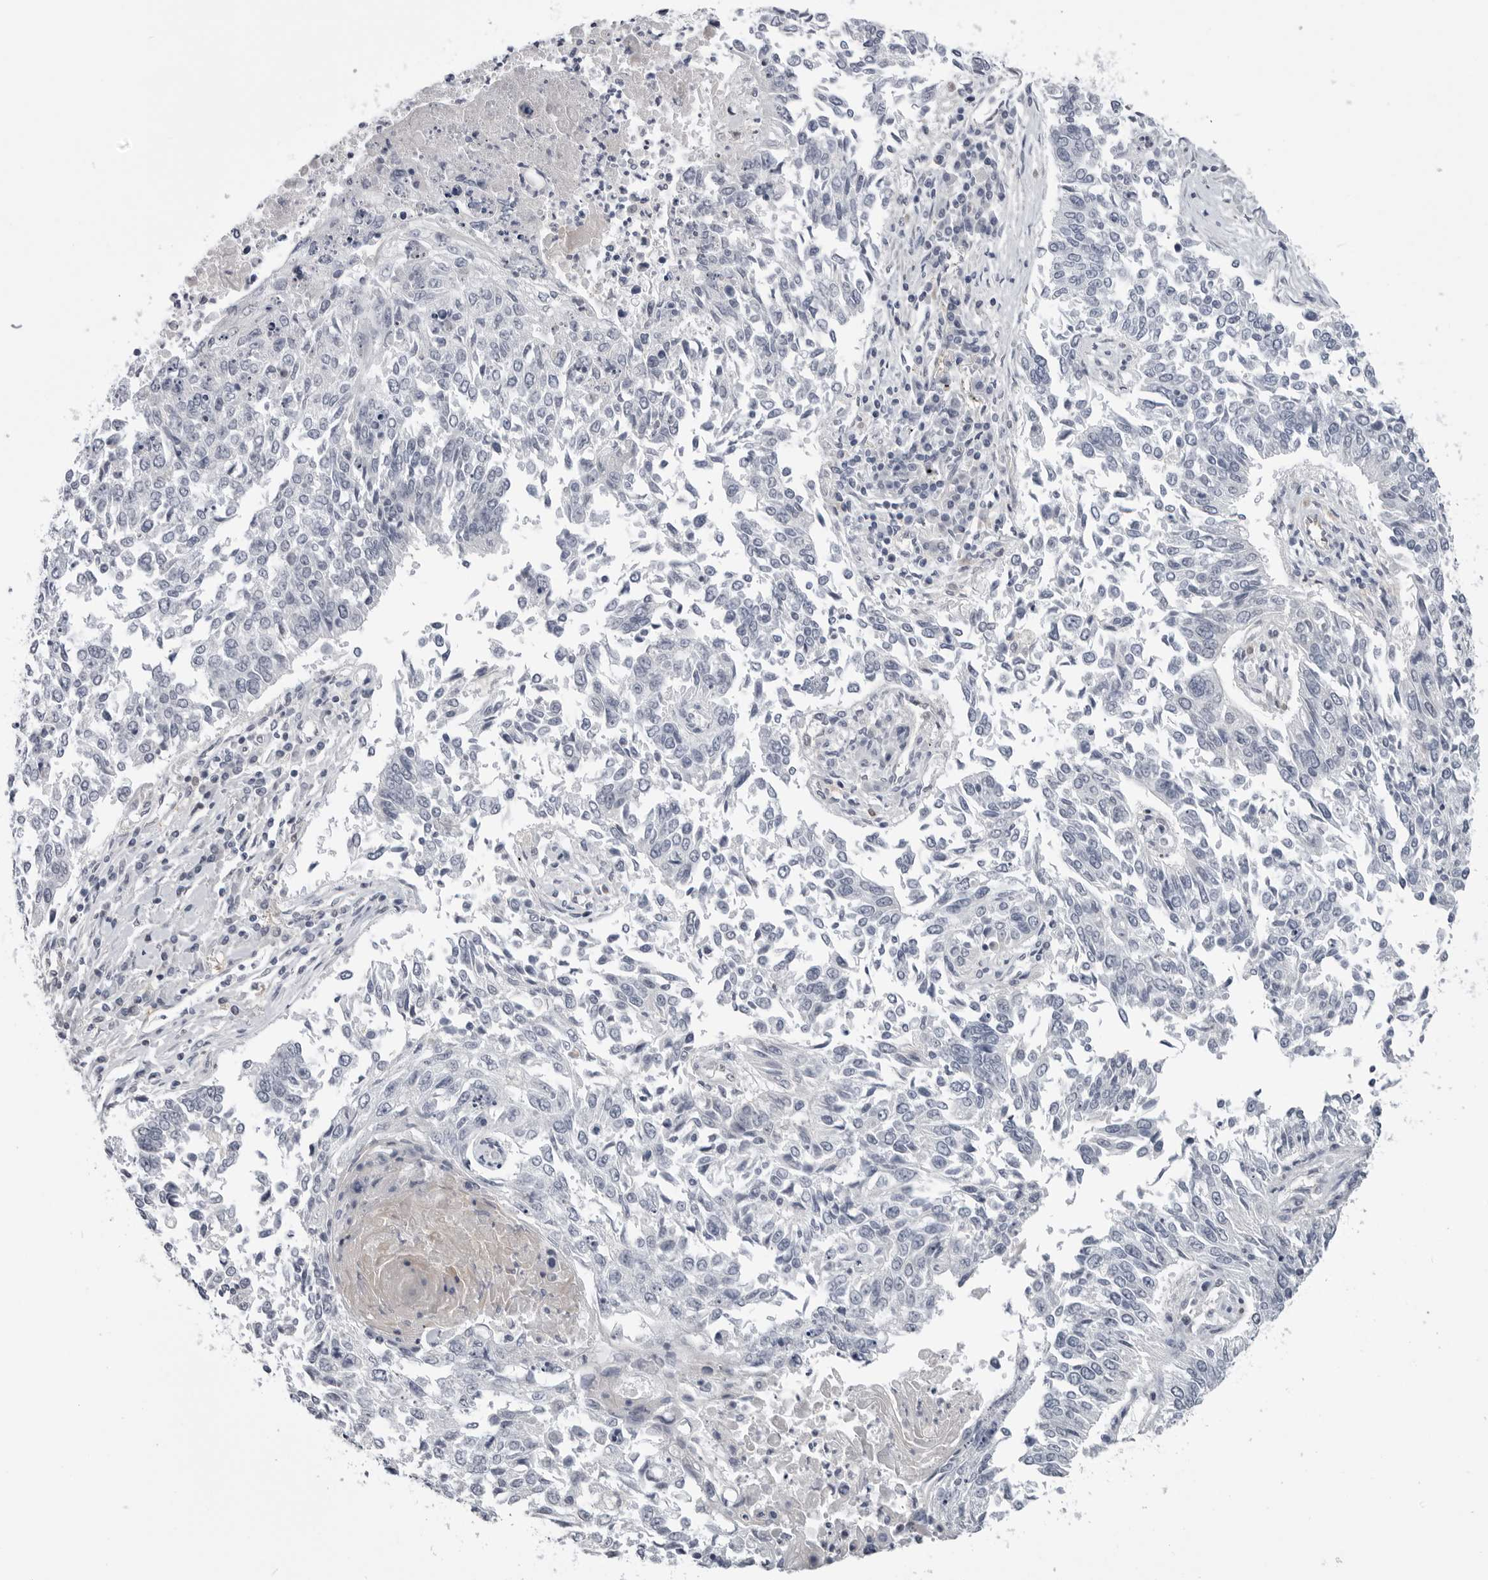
{"staining": {"intensity": "negative", "quantity": "none", "location": "none"}, "tissue": "lung cancer", "cell_type": "Tumor cells", "image_type": "cancer", "snomed": [{"axis": "morphology", "description": "Normal tissue, NOS"}, {"axis": "morphology", "description": "Squamous cell carcinoma, NOS"}, {"axis": "topography", "description": "Cartilage tissue"}, {"axis": "topography", "description": "Bronchus"}, {"axis": "topography", "description": "Lung"}, {"axis": "topography", "description": "Peripheral nerve tissue"}], "caption": "The photomicrograph shows no significant expression in tumor cells of lung cancer (squamous cell carcinoma).", "gene": "PNPO", "patient": {"sex": "female", "age": 49}}